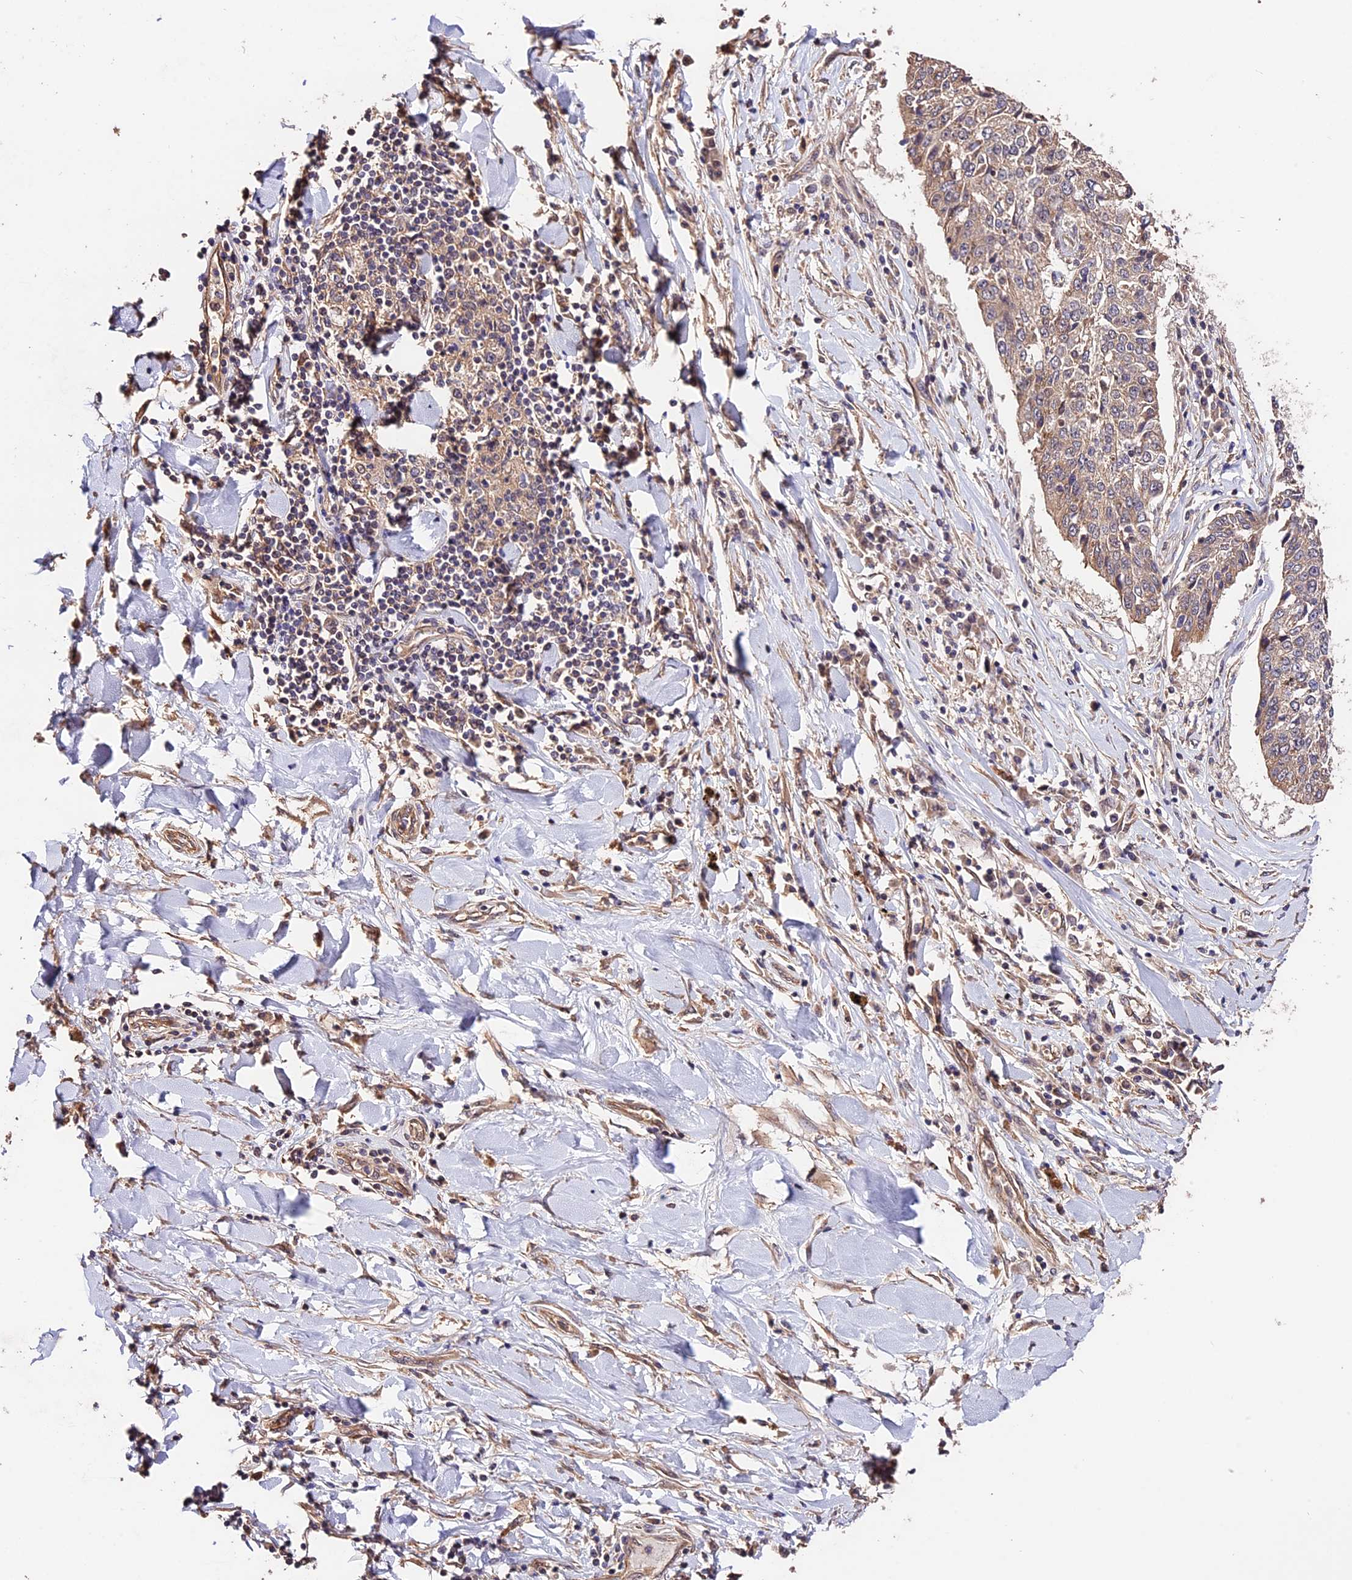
{"staining": {"intensity": "weak", "quantity": ">75%", "location": "cytoplasmic/membranous"}, "tissue": "lung cancer", "cell_type": "Tumor cells", "image_type": "cancer", "snomed": [{"axis": "morphology", "description": "Normal tissue, NOS"}, {"axis": "morphology", "description": "Squamous cell carcinoma, NOS"}, {"axis": "topography", "description": "Cartilage tissue"}, {"axis": "topography", "description": "Bronchus"}, {"axis": "topography", "description": "Lung"}, {"axis": "topography", "description": "Peripheral nerve tissue"}], "caption": "About >75% of tumor cells in lung cancer (squamous cell carcinoma) exhibit weak cytoplasmic/membranous protein expression as visualized by brown immunohistochemical staining.", "gene": "CES3", "patient": {"sex": "female", "age": 49}}